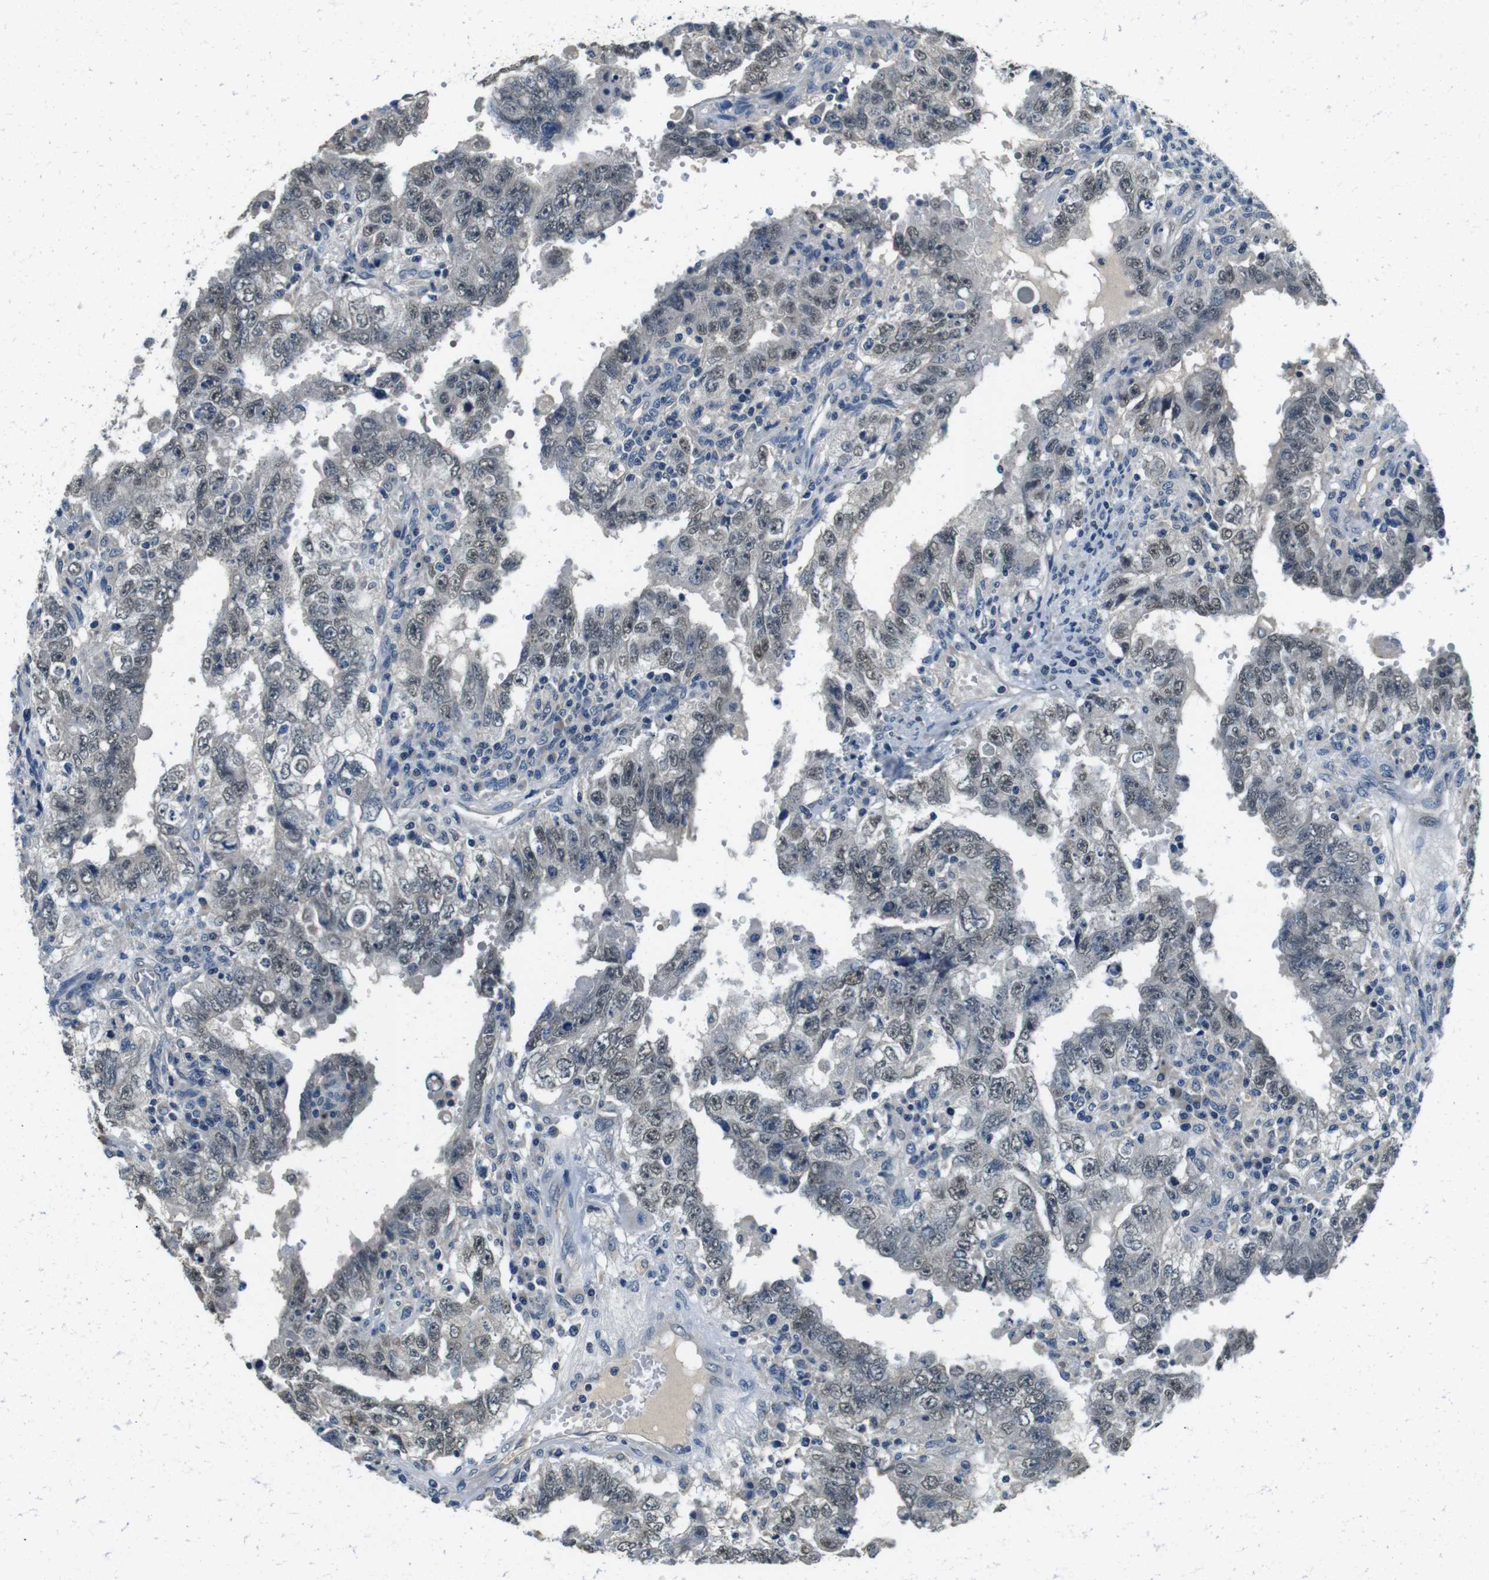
{"staining": {"intensity": "weak", "quantity": ">75%", "location": "nuclear"}, "tissue": "testis cancer", "cell_type": "Tumor cells", "image_type": "cancer", "snomed": [{"axis": "morphology", "description": "Carcinoma, Embryonal, NOS"}, {"axis": "topography", "description": "Testis"}], "caption": "Immunohistochemical staining of human testis cancer demonstrates weak nuclear protein positivity in about >75% of tumor cells. (IHC, brightfield microscopy, high magnification).", "gene": "DTNA", "patient": {"sex": "male", "age": 26}}